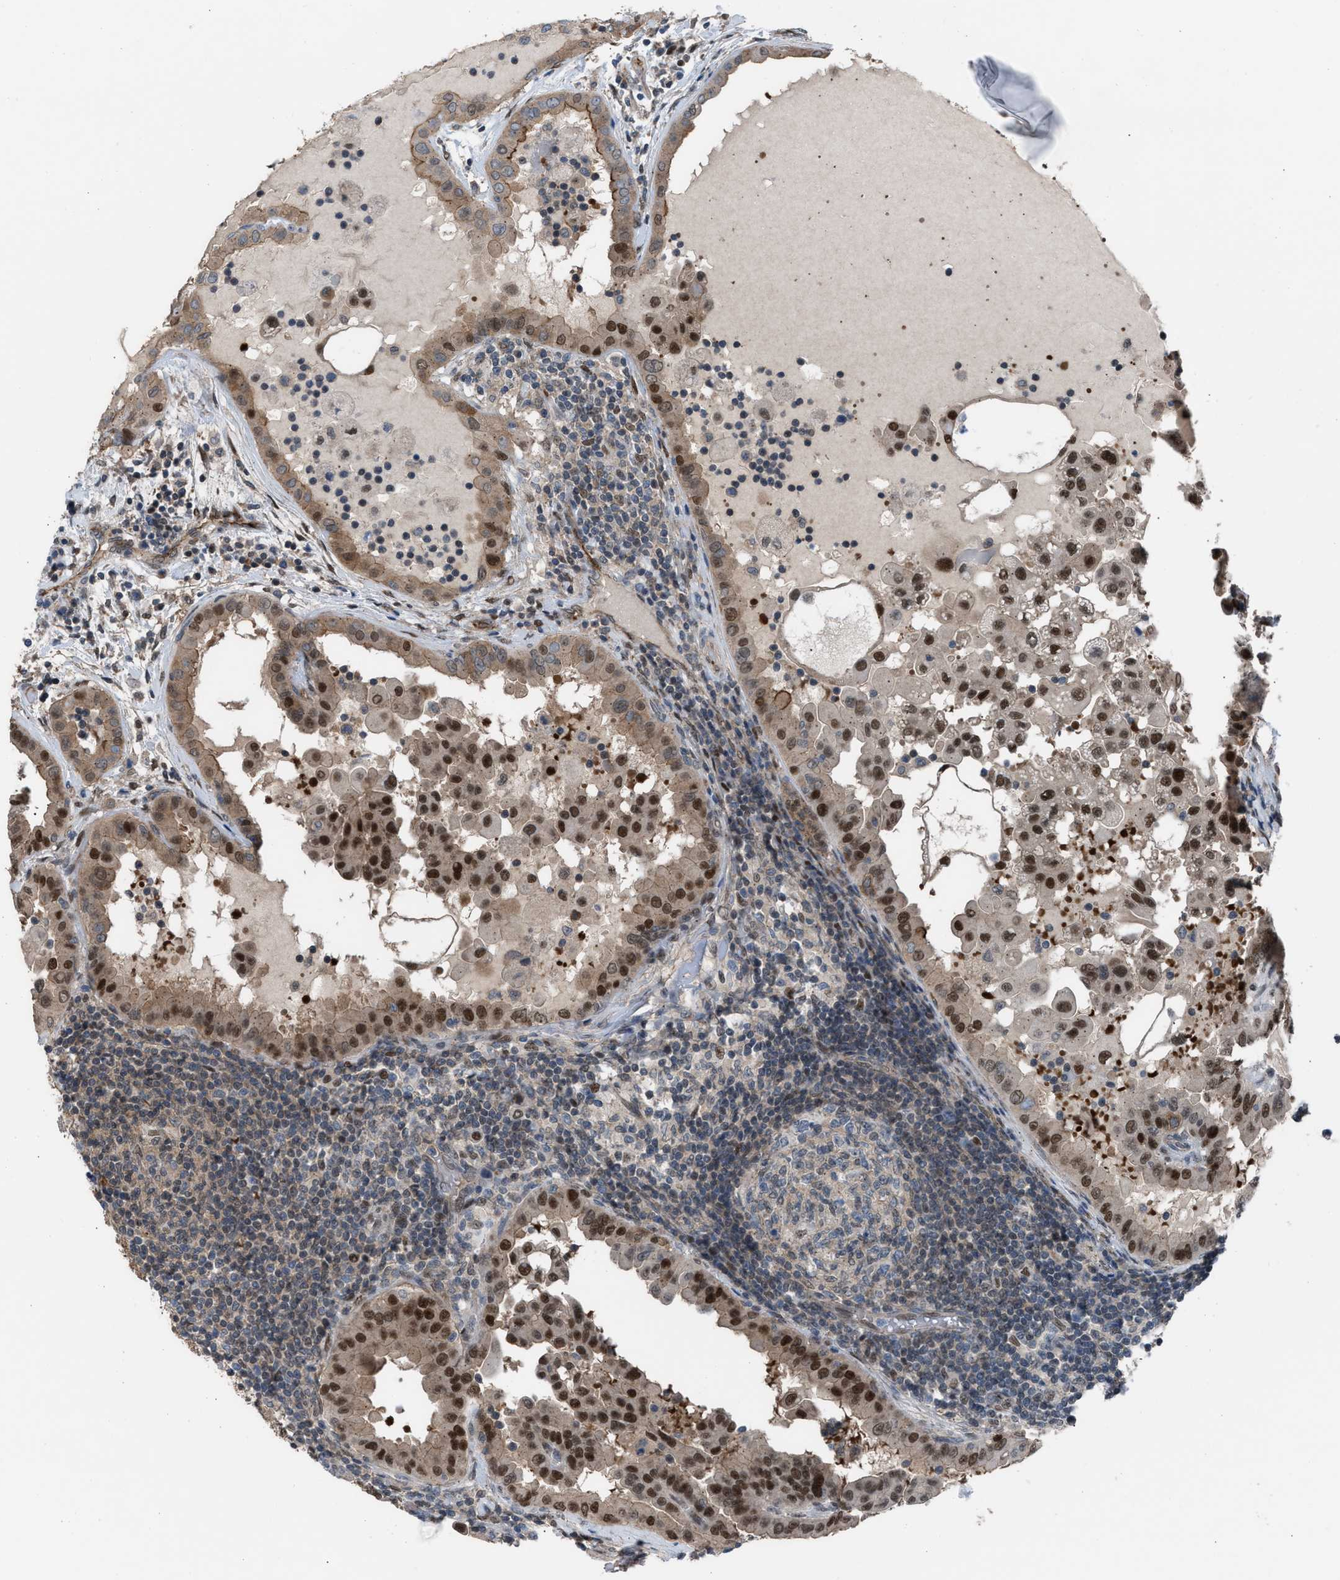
{"staining": {"intensity": "strong", "quantity": ">75%", "location": "cytoplasmic/membranous,nuclear"}, "tissue": "thyroid cancer", "cell_type": "Tumor cells", "image_type": "cancer", "snomed": [{"axis": "morphology", "description": "Papillary adenocarcinoma, NOS"}, {"axis": "topography", "description": "Thyroid gland"}], "caption": "Protein expression analysis of human papillary adenocarcinoma (thyroid) reveals strong cytoplasmic/membranous and nuclear positivity in approximately >75% of tumor cells.", "gene": "CRTC1", "patient": {"sex": "male", "age": 33}}